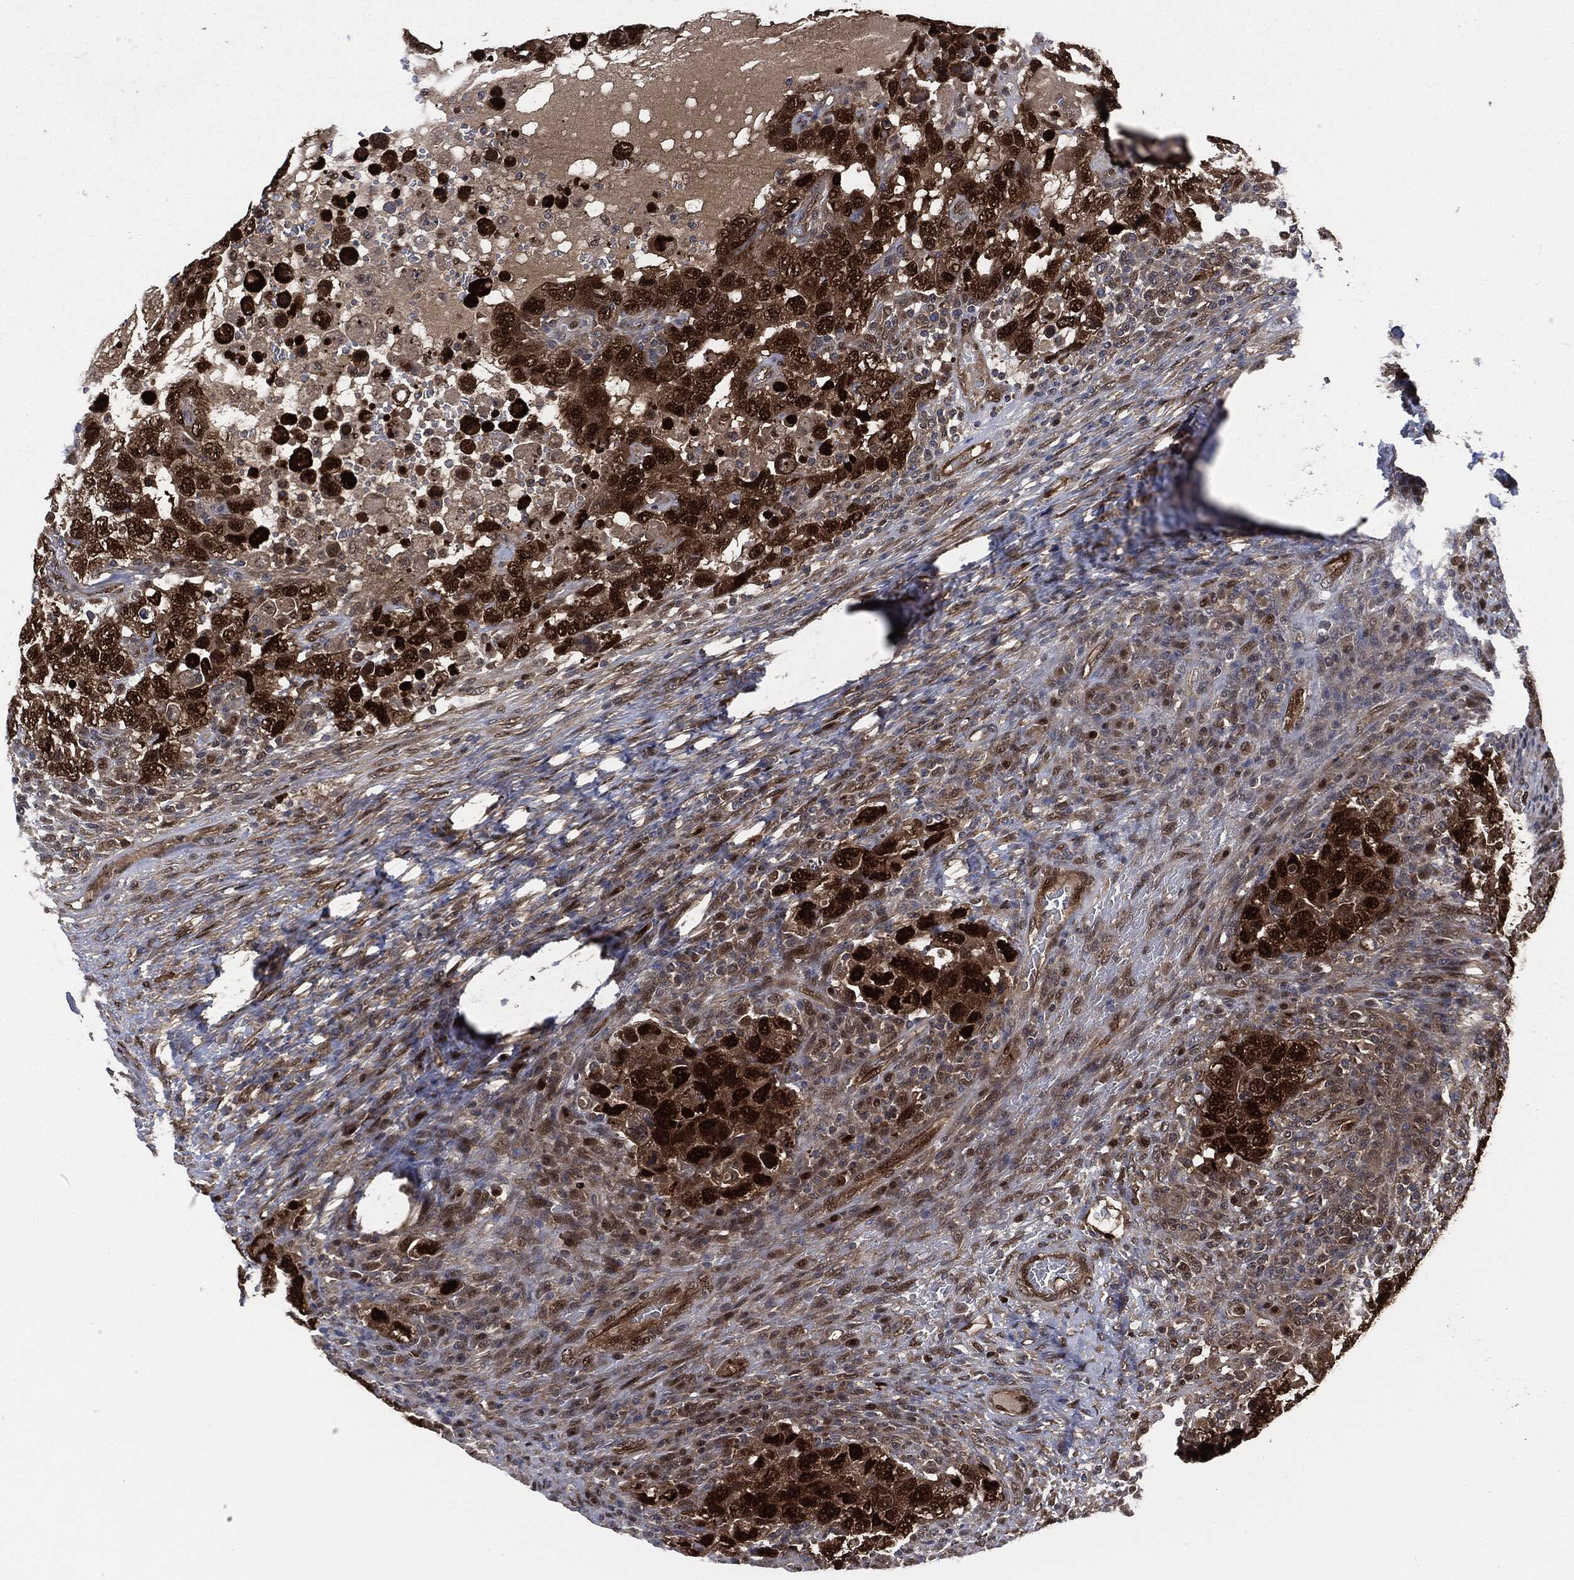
{"staining": {"intensity": "strong", "quantity": ">75%", "location": "cytoplasmic/membranous,nuclear"}, "tissue": "testis cancer", "cell_type": "Tumor cells", "image_type": "cancer", "snomed": [{"axis": "morphology", "description": "Carcinoma, Embryonal, NOS"}, {"axis": "topography", "description": "Testis"}], "caption": "The immunohistochemical stain highlights strong cytoplasmic/membranous and nuclear expression in tumor cells of testis cancer (embryonal carcinoma) tissue. (Stains: DAB (3,3'-diaminobenzidine) in brown, nuclei in blue, Microscopy: brightfield microscopy at high magnification).", "gene": "DCTN1", "patient": {"sex": "male", "age": 26}}